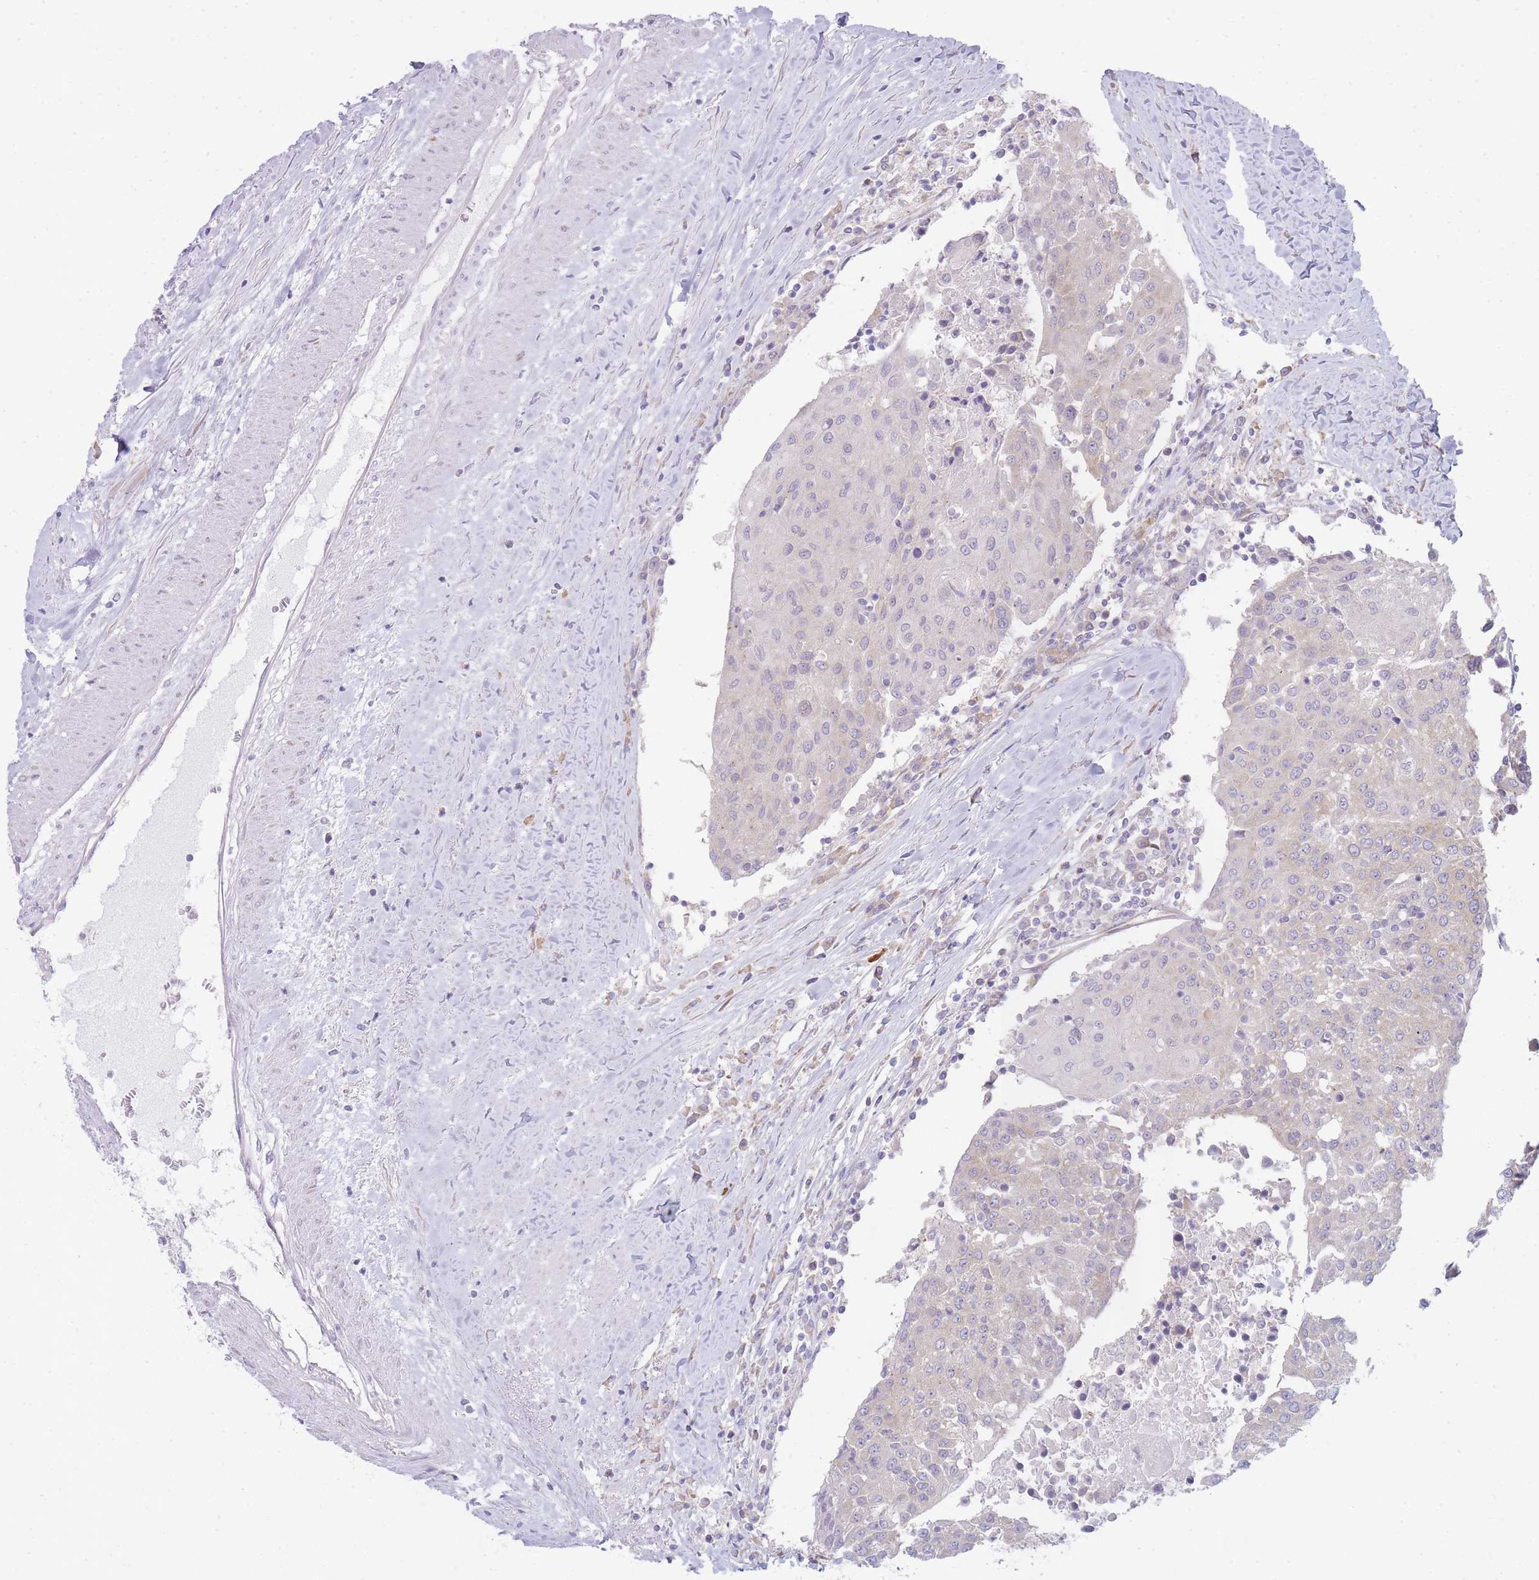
{"staining": {"intensity": "negative", "quantity": "none", "location": "none"}, "tissue": "urothelial cancer", "cell_type": "Tumor cells", "image_type": "cancer", "snomed": [{"axis": "morphology", "description": "Urothelial carcinoma, High grade"}, {"axis": "topography", "description": "Urinary bladder"}], "caption": "Immunohistochemical staining of urothelial cancer shows no significant staining in tumor cells.", "gene": "OR5L2", "patient": {"sex": "female", "age": 85}}